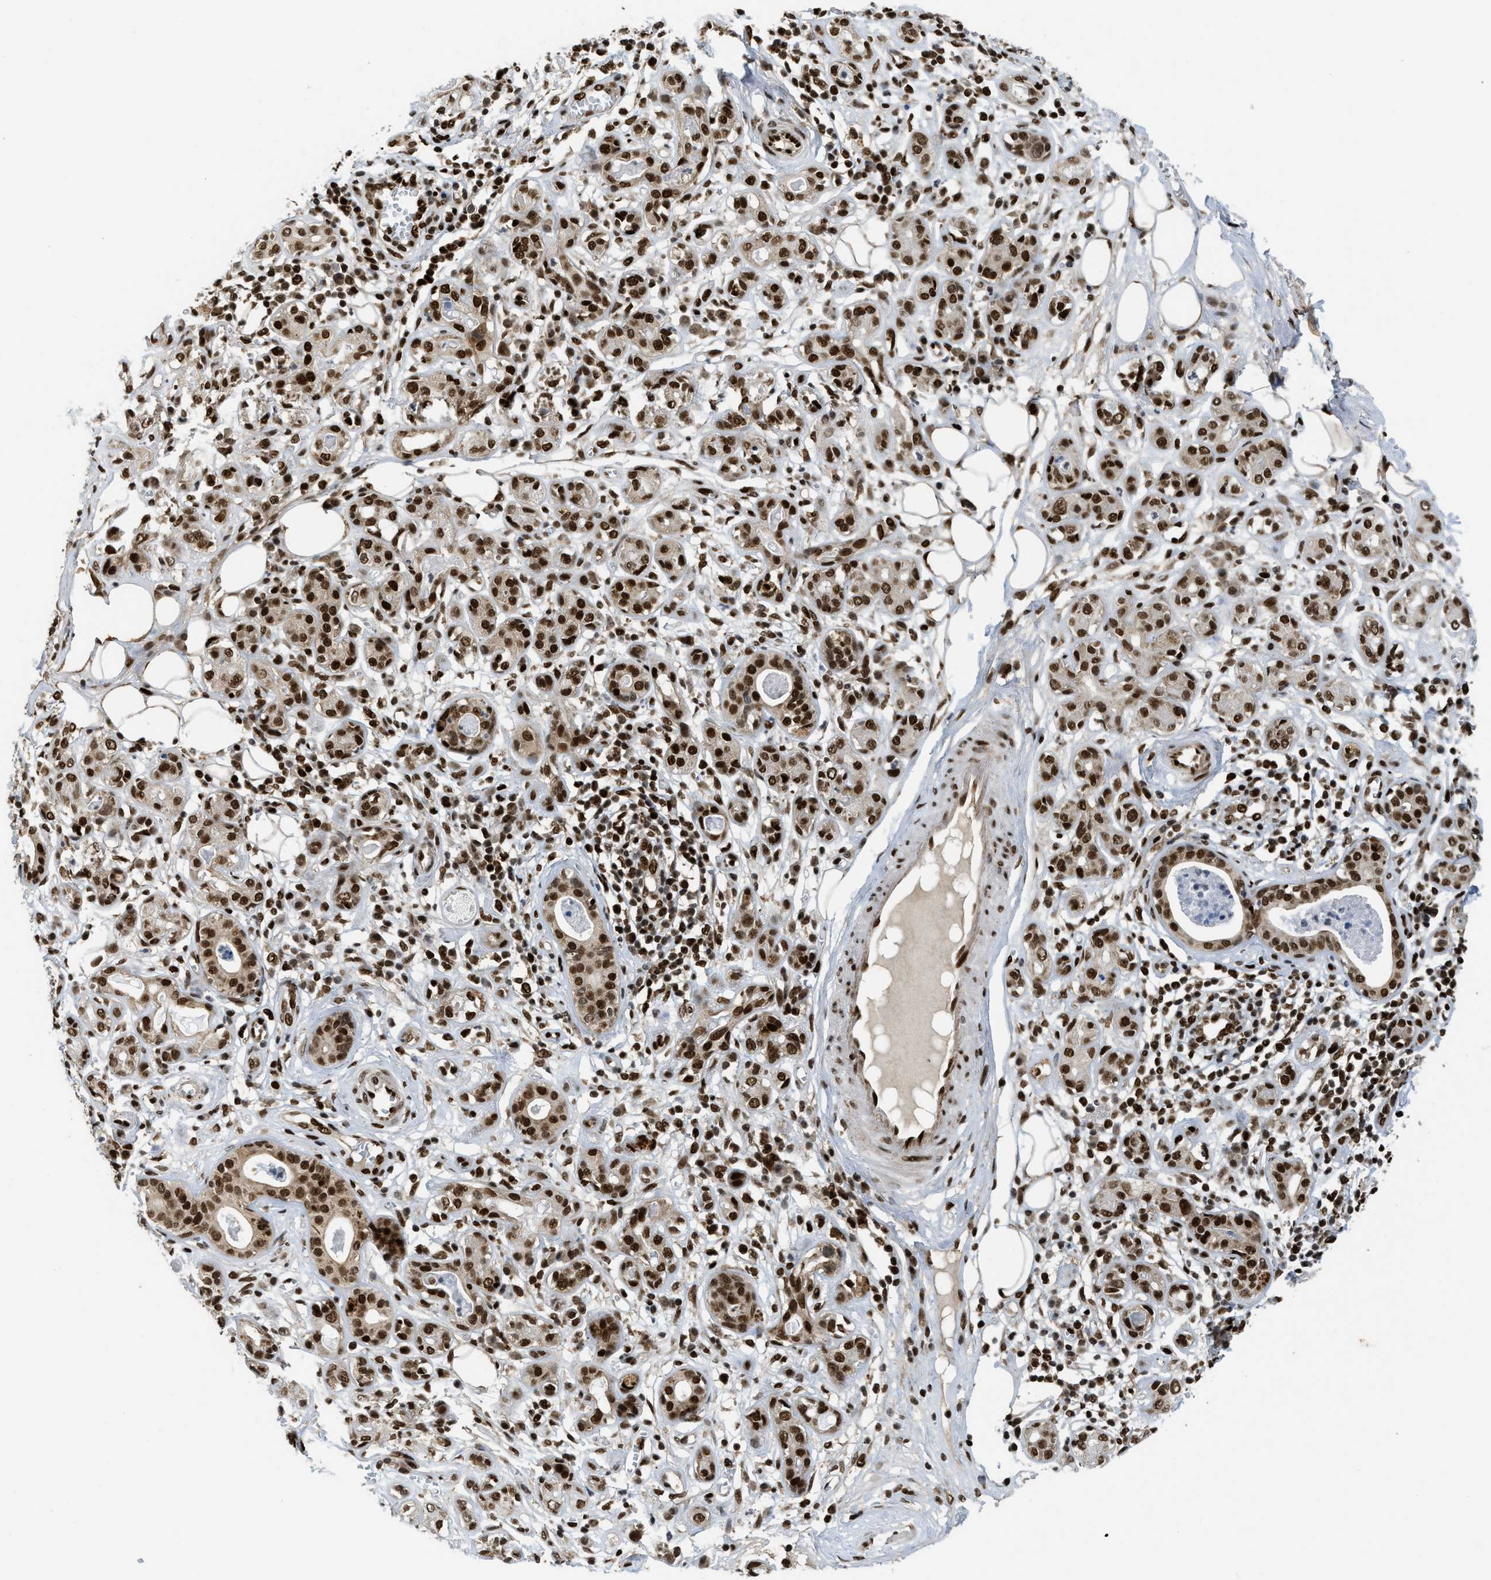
{"staining": {"intensity": "strong", "quantity": ">75%", "location": "cytoplasmic/membranous,nuclear"}, "tissue": "adipose tissue", "cell_type": "Adipocytes", "image_type": "normal", "snomed": [{"axis": "morphology", "description": "Normal tissue, NOS"}, {"axis": "morphology", "description": "Inflammation, NOS"}, {"axis": "topography", "description": "Salivary gland"}, {"axis": "topography", "description": "Peripheral nerve tissue"}], "caption": "Immunohistochemical staining of benign human adipose tissue displays high levels of strong cytoplasmic/membranous,nuclear staining in approximately >75% of adipocytes. The protein of interest is shown in brown color, while the nuclei are stained blue.", "gene": "RFX5", "patient": {"sex": "female", "age": 75}}